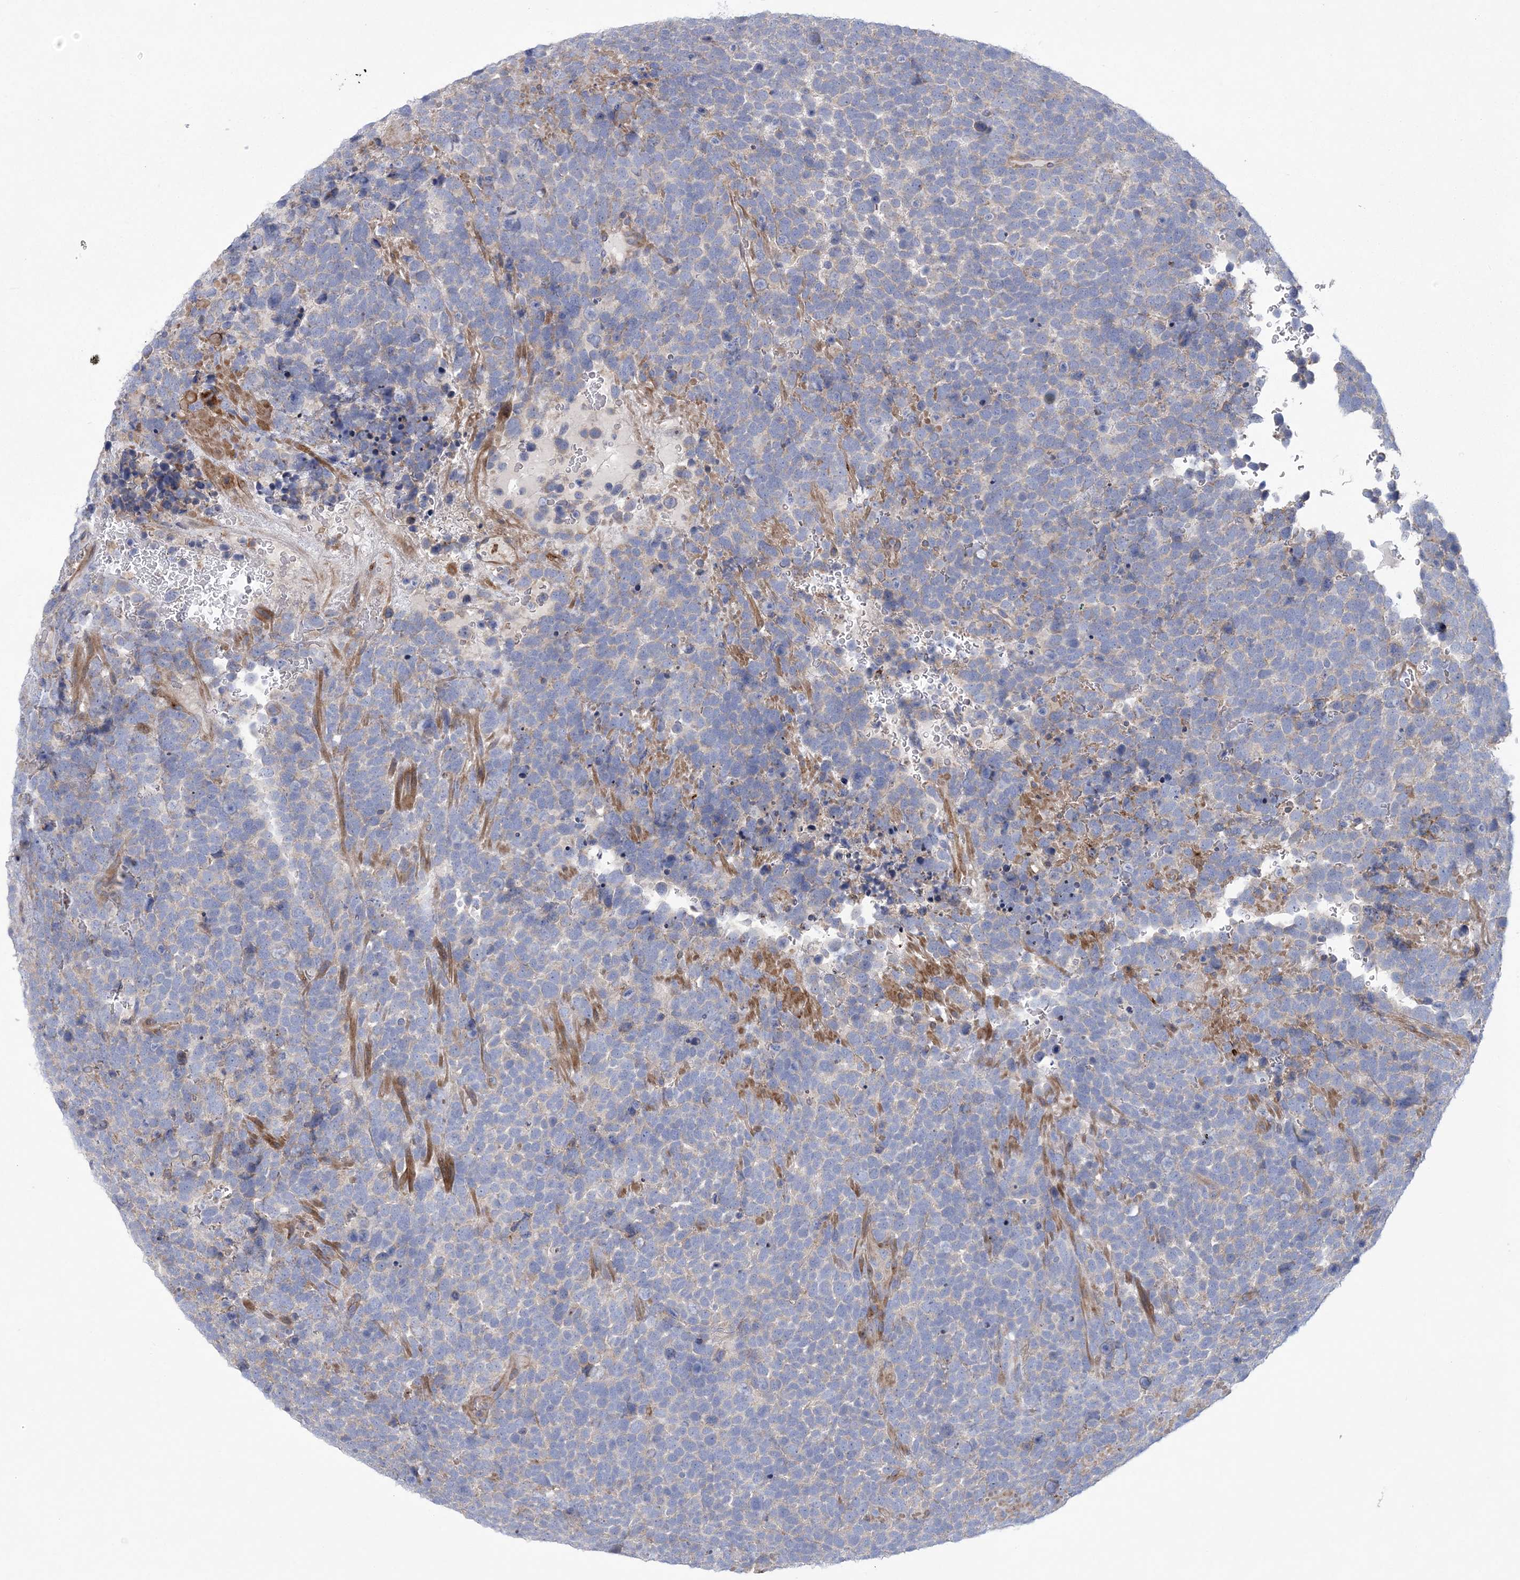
{"staining": {"intensity": "weak", "quantity": "<25%", "location": "cytoplasmic/membranous"}, "tissue": "urothelial cancer", "cell_type": "Tumor cells", "image_type": "cancer", "snomed": [{"axis": "morphology", "description": "Urothelial carcinoma, High grade"}, {"axis": "topography", "description": "Urinary bladder"}], "caption": "Histopathology image shows no protein expression in tumor cells of urothelial carcinoma (high-grade) tissue.", "gene": "ARSJ", "patient": {"sex": "female", "age": 82}}